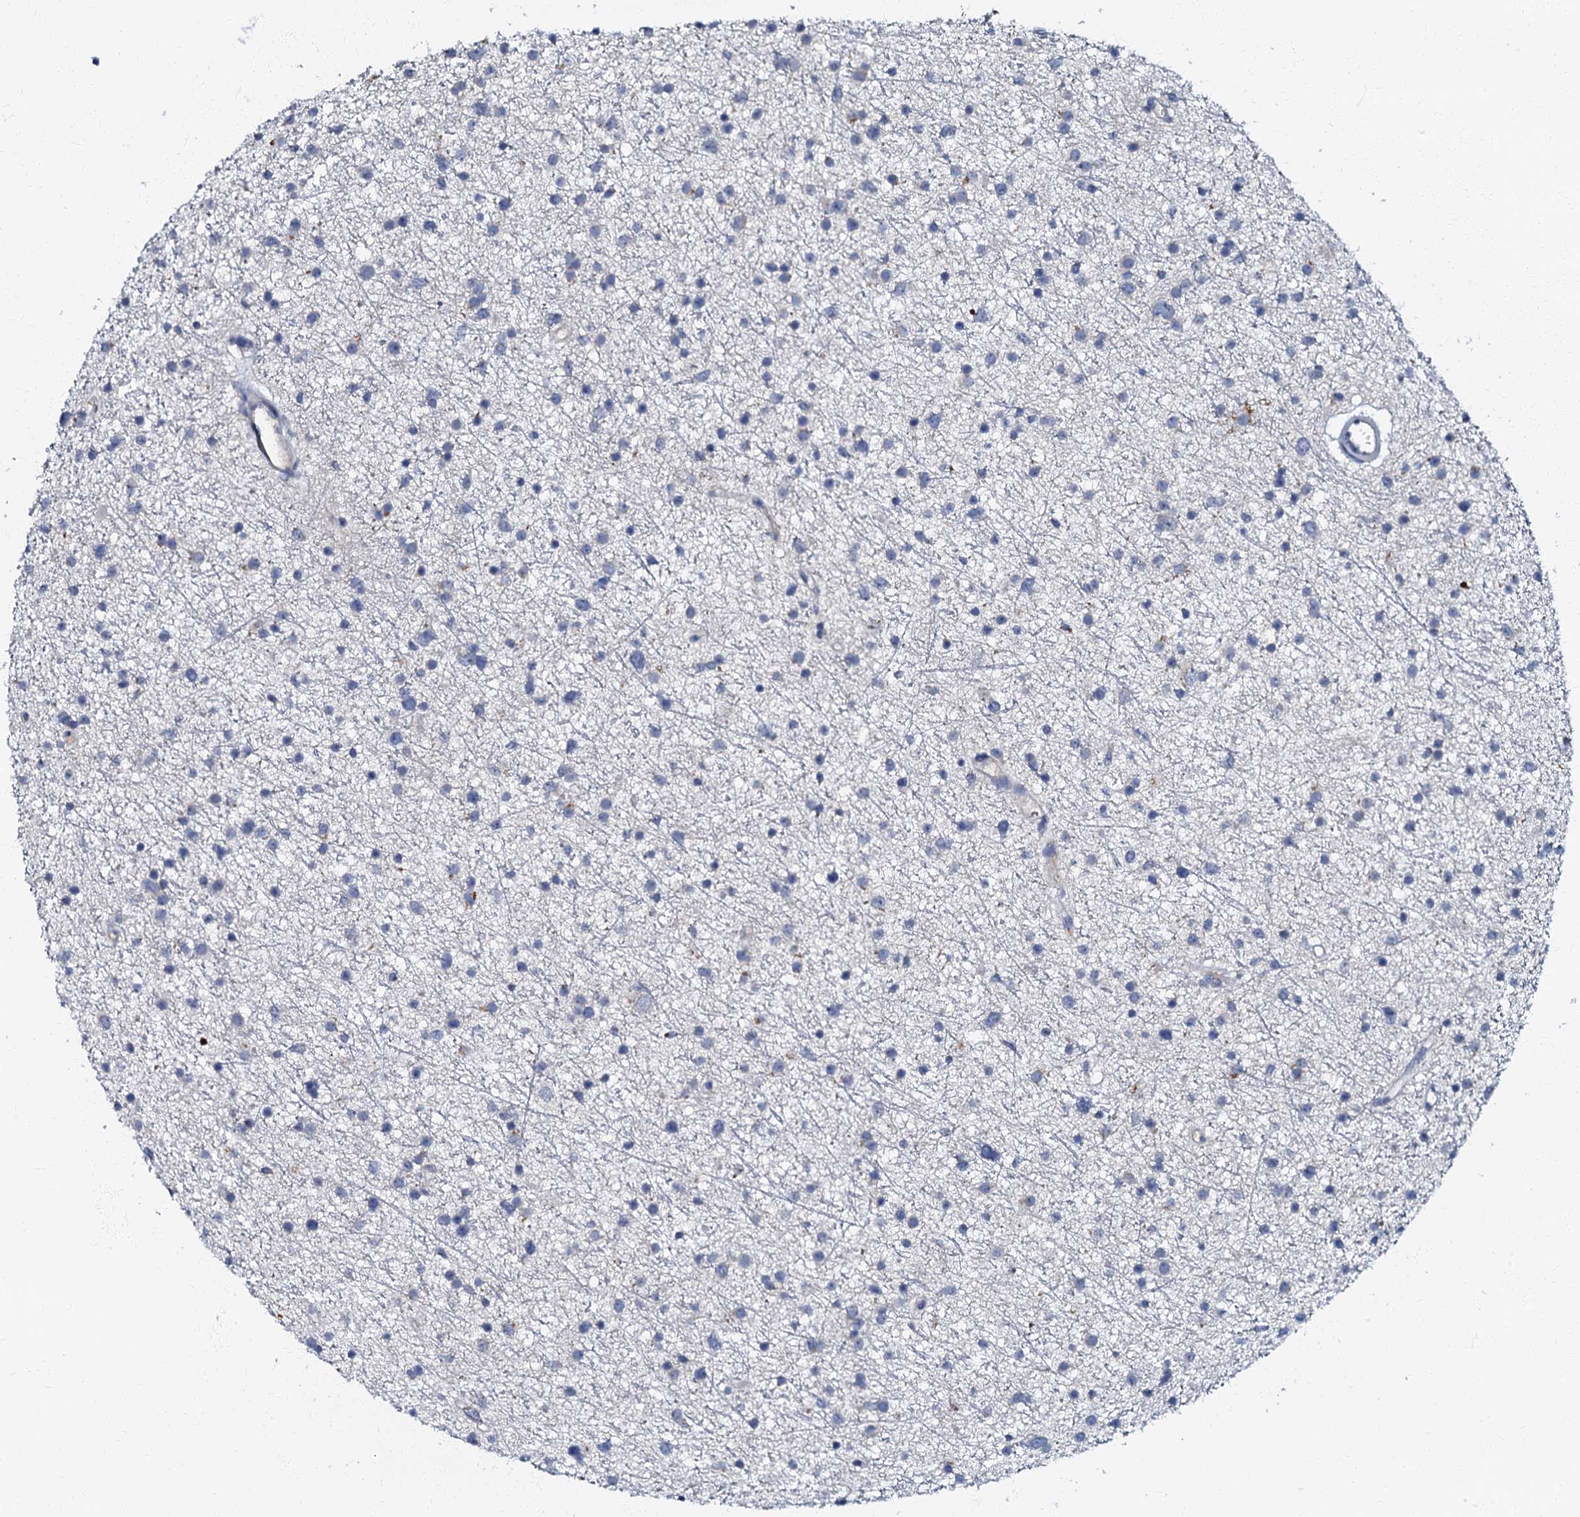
{"staining": {"intensity": "negative", "quantity": "none", "location": "none"}, "tissue": "glioma", "cell_type": "Tumor cells", "image_type": "cancer", "snomed": [{"axis": "morphology", "description": "Glioma, malignant, Low grade"}, {"axis": "topography", "description": "Cerebral cortex"}], "caption": "IHC of human glioma shows no expression in tumor cells.", "gene": "OLAH", "patient": {"sex": "female", "age": 39}}